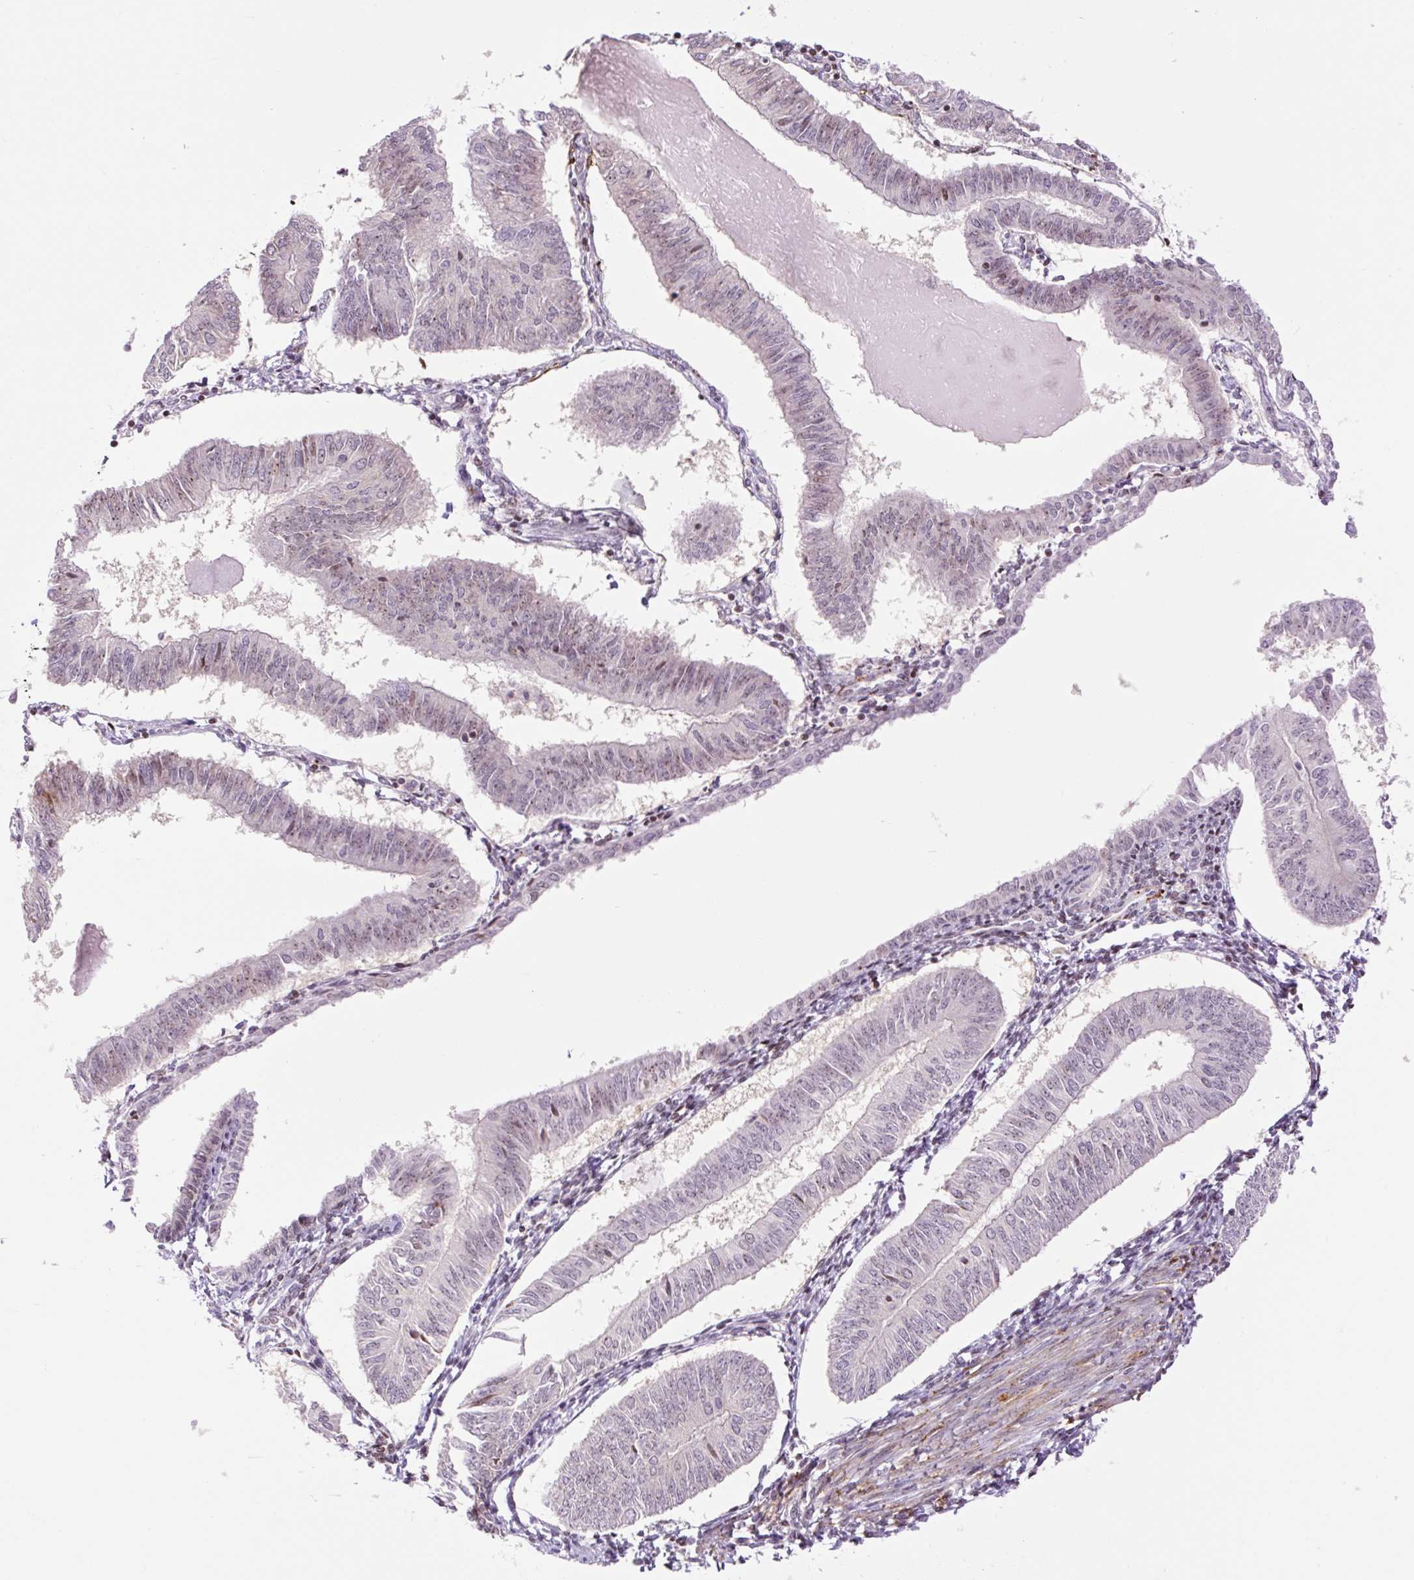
{"staining": {"intensity": "weak", "quantity": "<25%", "location": "nuclear"}, "tissue": "endometrial cancer", "cell_type": "Tumor cells", "image_type": "cancer", "snomed": [{"axis": "morphology", "description": "Adenocarcinoma, NOS"}, {"axis": "topography", "description": "Endometrium"}], "caption": "An immunohistochemistry micrograph of endometrial cancer (adenocarcinoma) is shown. There is no staining in tumor cells of endometrial cancer (adenocarcinoma).", "gene": "ZNF417", "patient": {"sex": "female", "age": 58}}